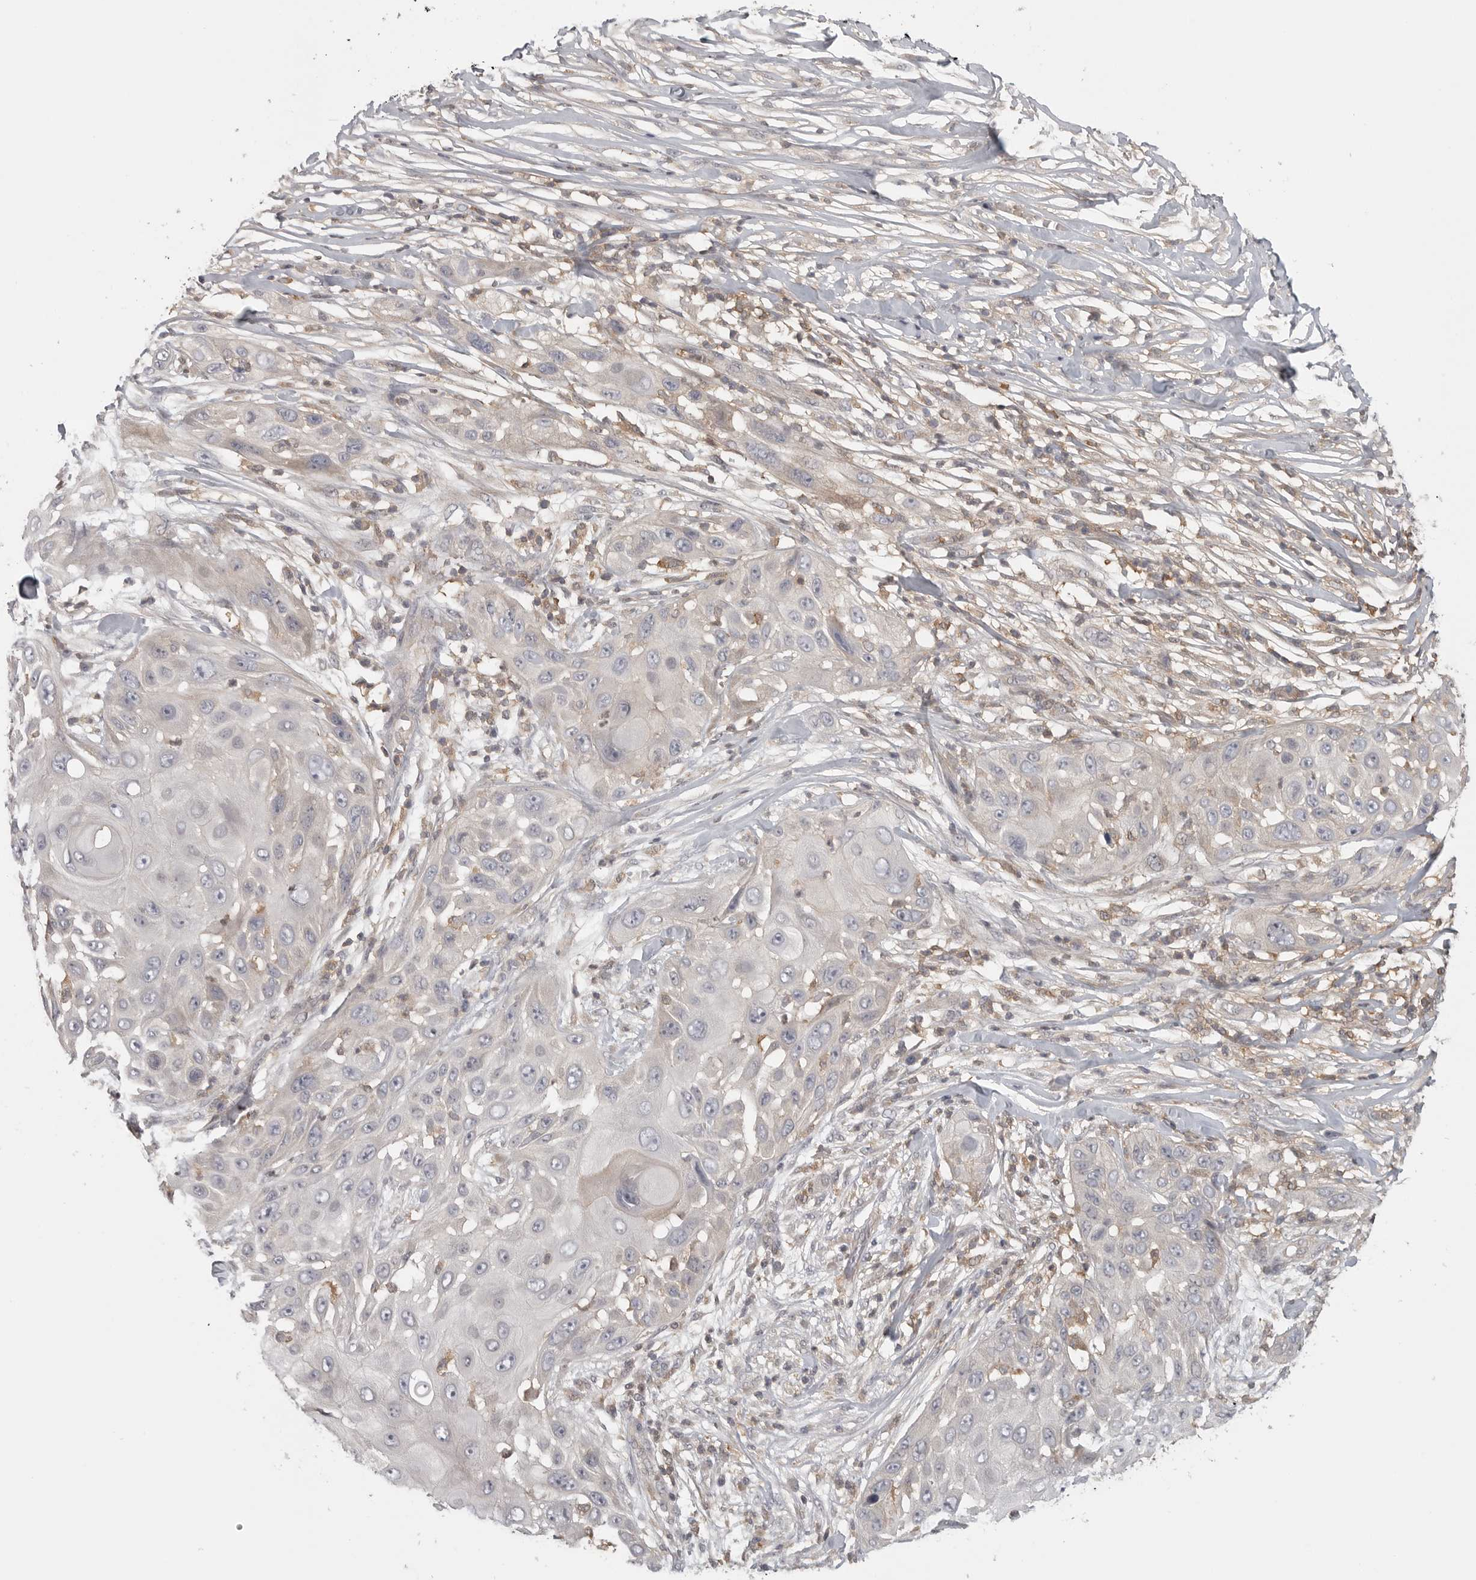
{"staining": {"intensity": "negative", "quantity": "none", "location": "none"}, "tissue": "skin cancer", "cell_type": "Tumor cells", "image_type": "cancer", "snomed": [{"axis": "morphology", "description": "Squamous cell carcinoma, NOS"}, {"axis": "topography", "description": "Skin"}], "caption": "The micrograph displays no significant expression in tumor cells of skin cancer.", "gene": "DBNL", "patient": {"sex": "female", "age": 44}}